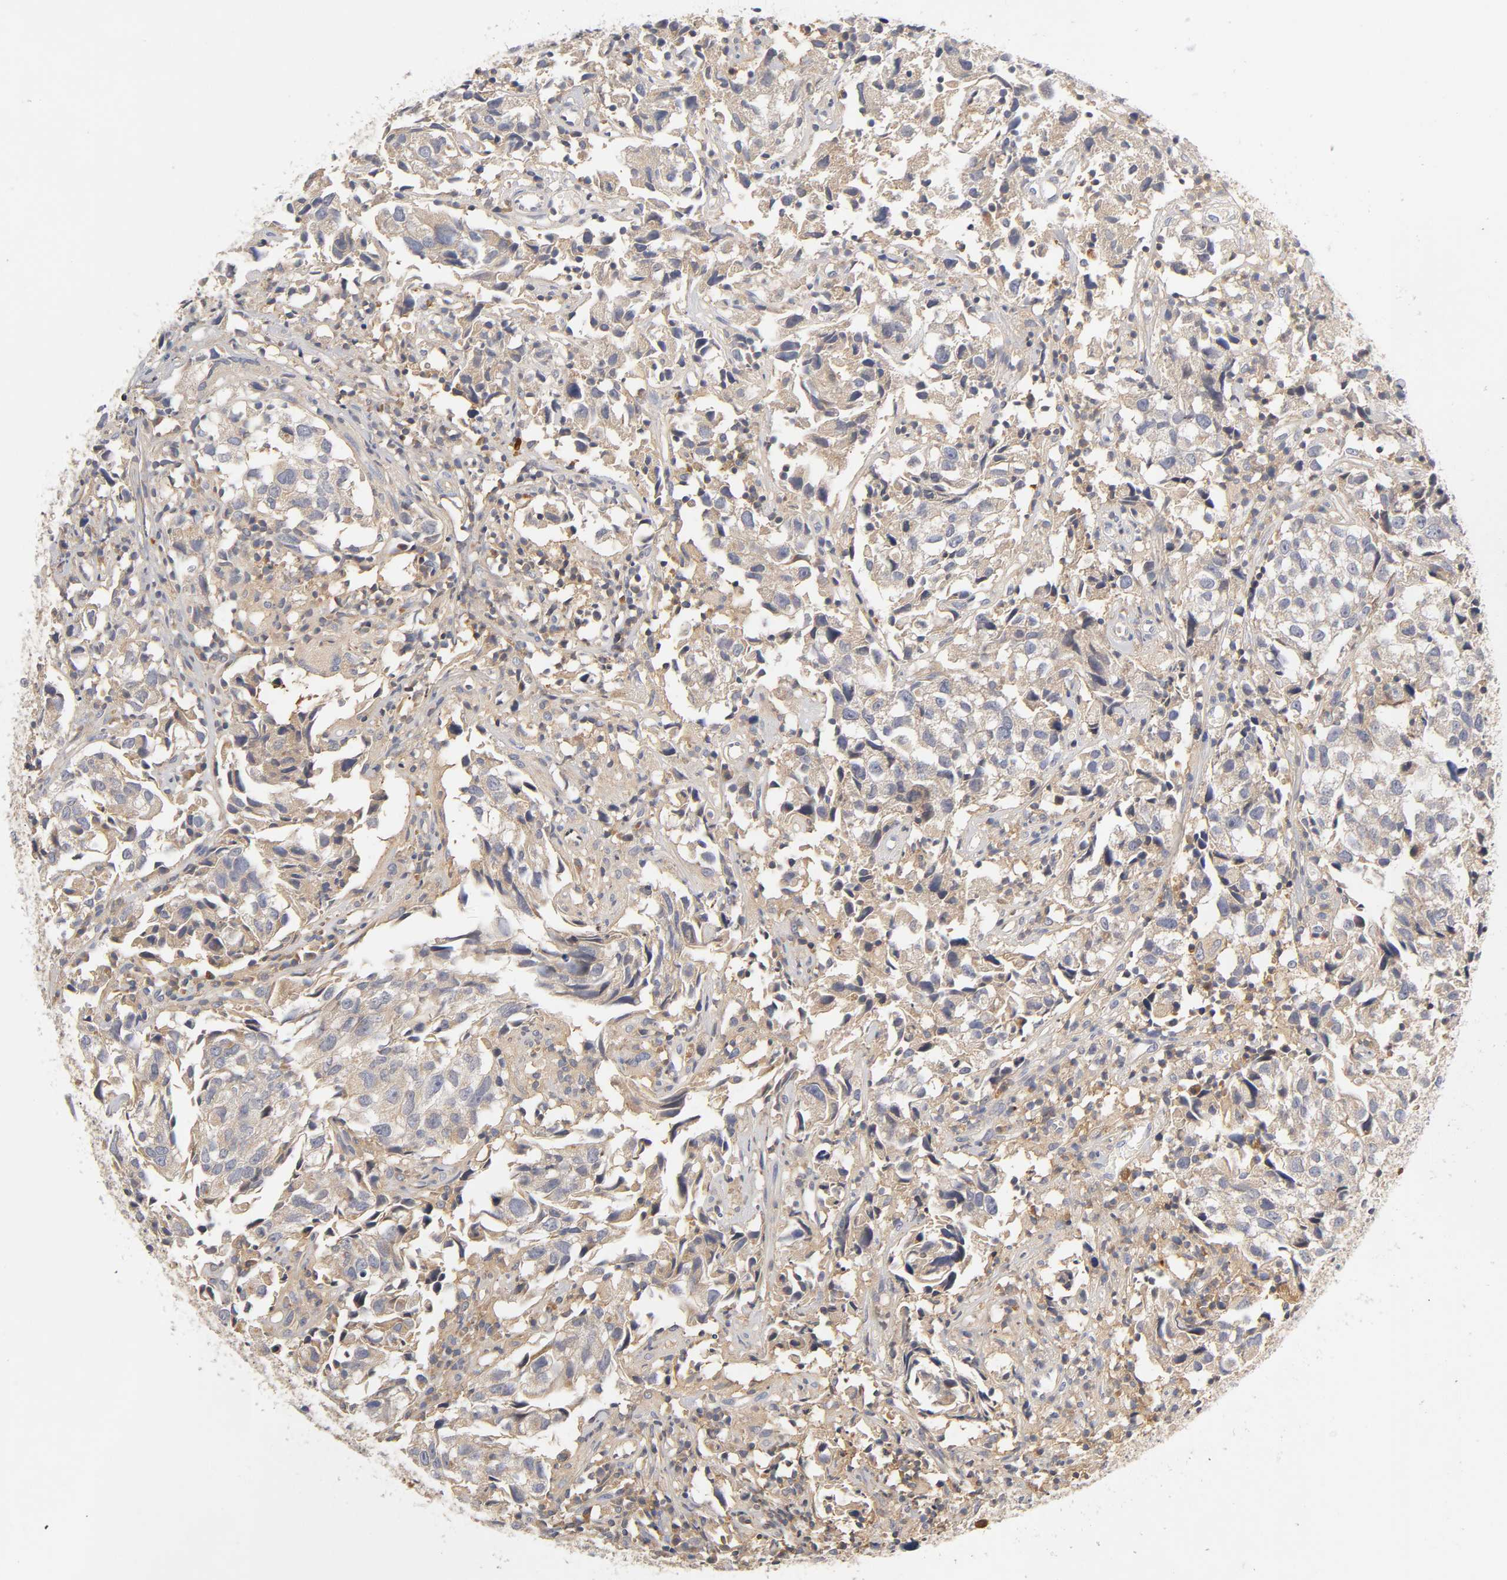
{"staining": {"intensity": "weak", "quantity": "25%-75%", "location": "cytoplasmic/membranous"}, "tissue": "urothelial cancer", "cell_type": "Tumor cells", "image_type": "cancer", "snomed": [{"axis": "morphology", "description": "Urothelial carcinoma, High grade"}, {"axis": "topography", "description": "Urinary bladder"}], "caption": "IHC staining of urothelial cancer, which reveals low levels of weak cytoplasmic/membranous expression in about 25%-75% of tumor cells indicating weak cytoplasmic/membranous protein expression. The staining was performed using DAB (brown) for protein detection and nuclei were counterstained in hematoxylin (blue).", "gene": "RHOA", "patient": {"sex": "female", "age": 75}}